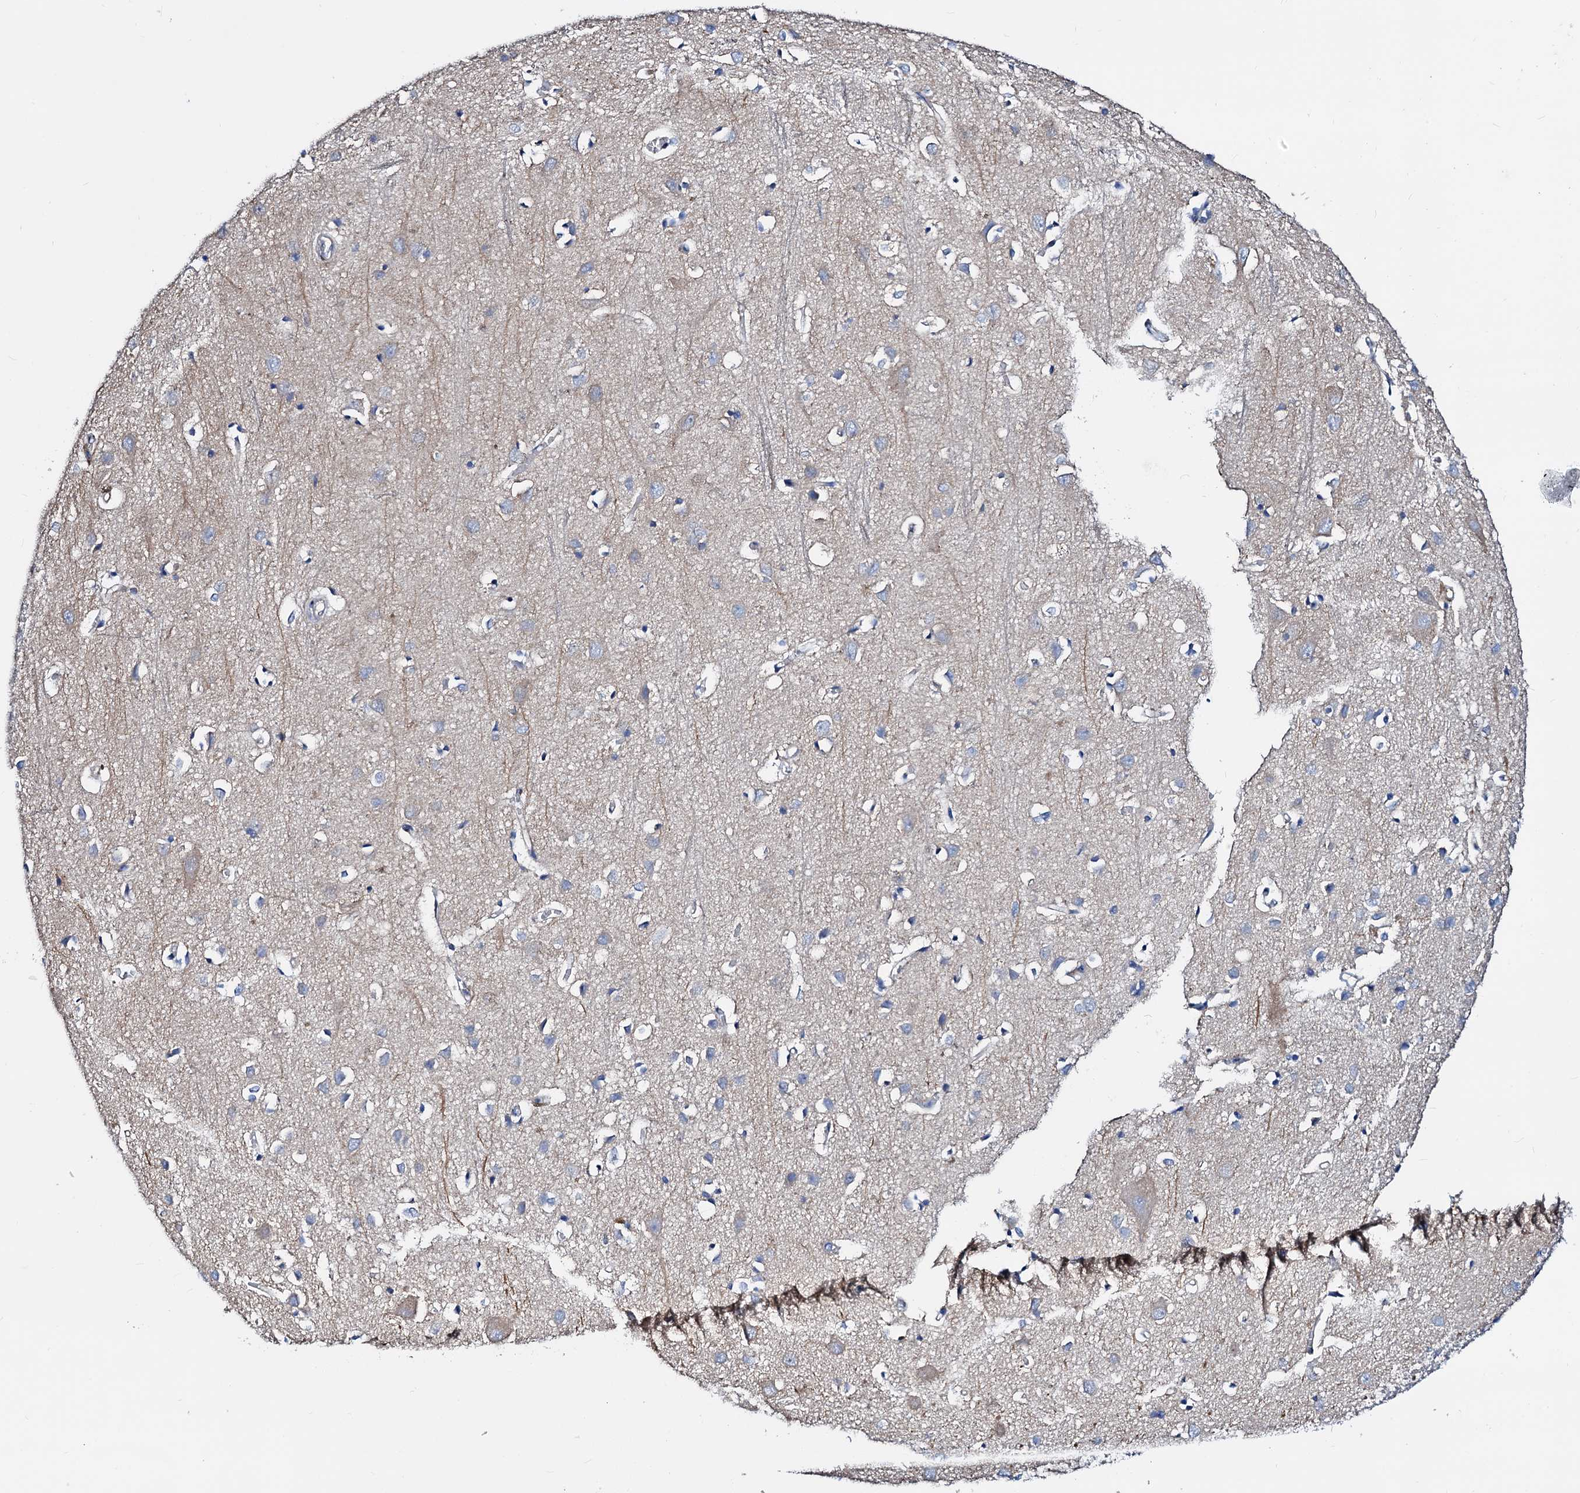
{"staining": {"intensity": "negative", "quantity": "none", "location": "none"}, "tissue": "cerebral cortex", "cell_type": "Endothelial cells", "image_type": "normal", "snomed": [{"axis": "morphology", "description": "Normal tissue, NOS"}, {"axis": "topography", "description": "Cerebral cortex"}], "caption": "Immunohistochemistry of benign human cerebral cortex demonstrates no staining in endothelial cells. Brightfield microscopy of immunohistochemistry (IHC) stained with DAB (3,3'-diaminobenzidine) (brown) and hematoxylin (blue), captured at high magnification.", "gene": "GCOM1", "patient": {"sex": "female", "age": 64}}